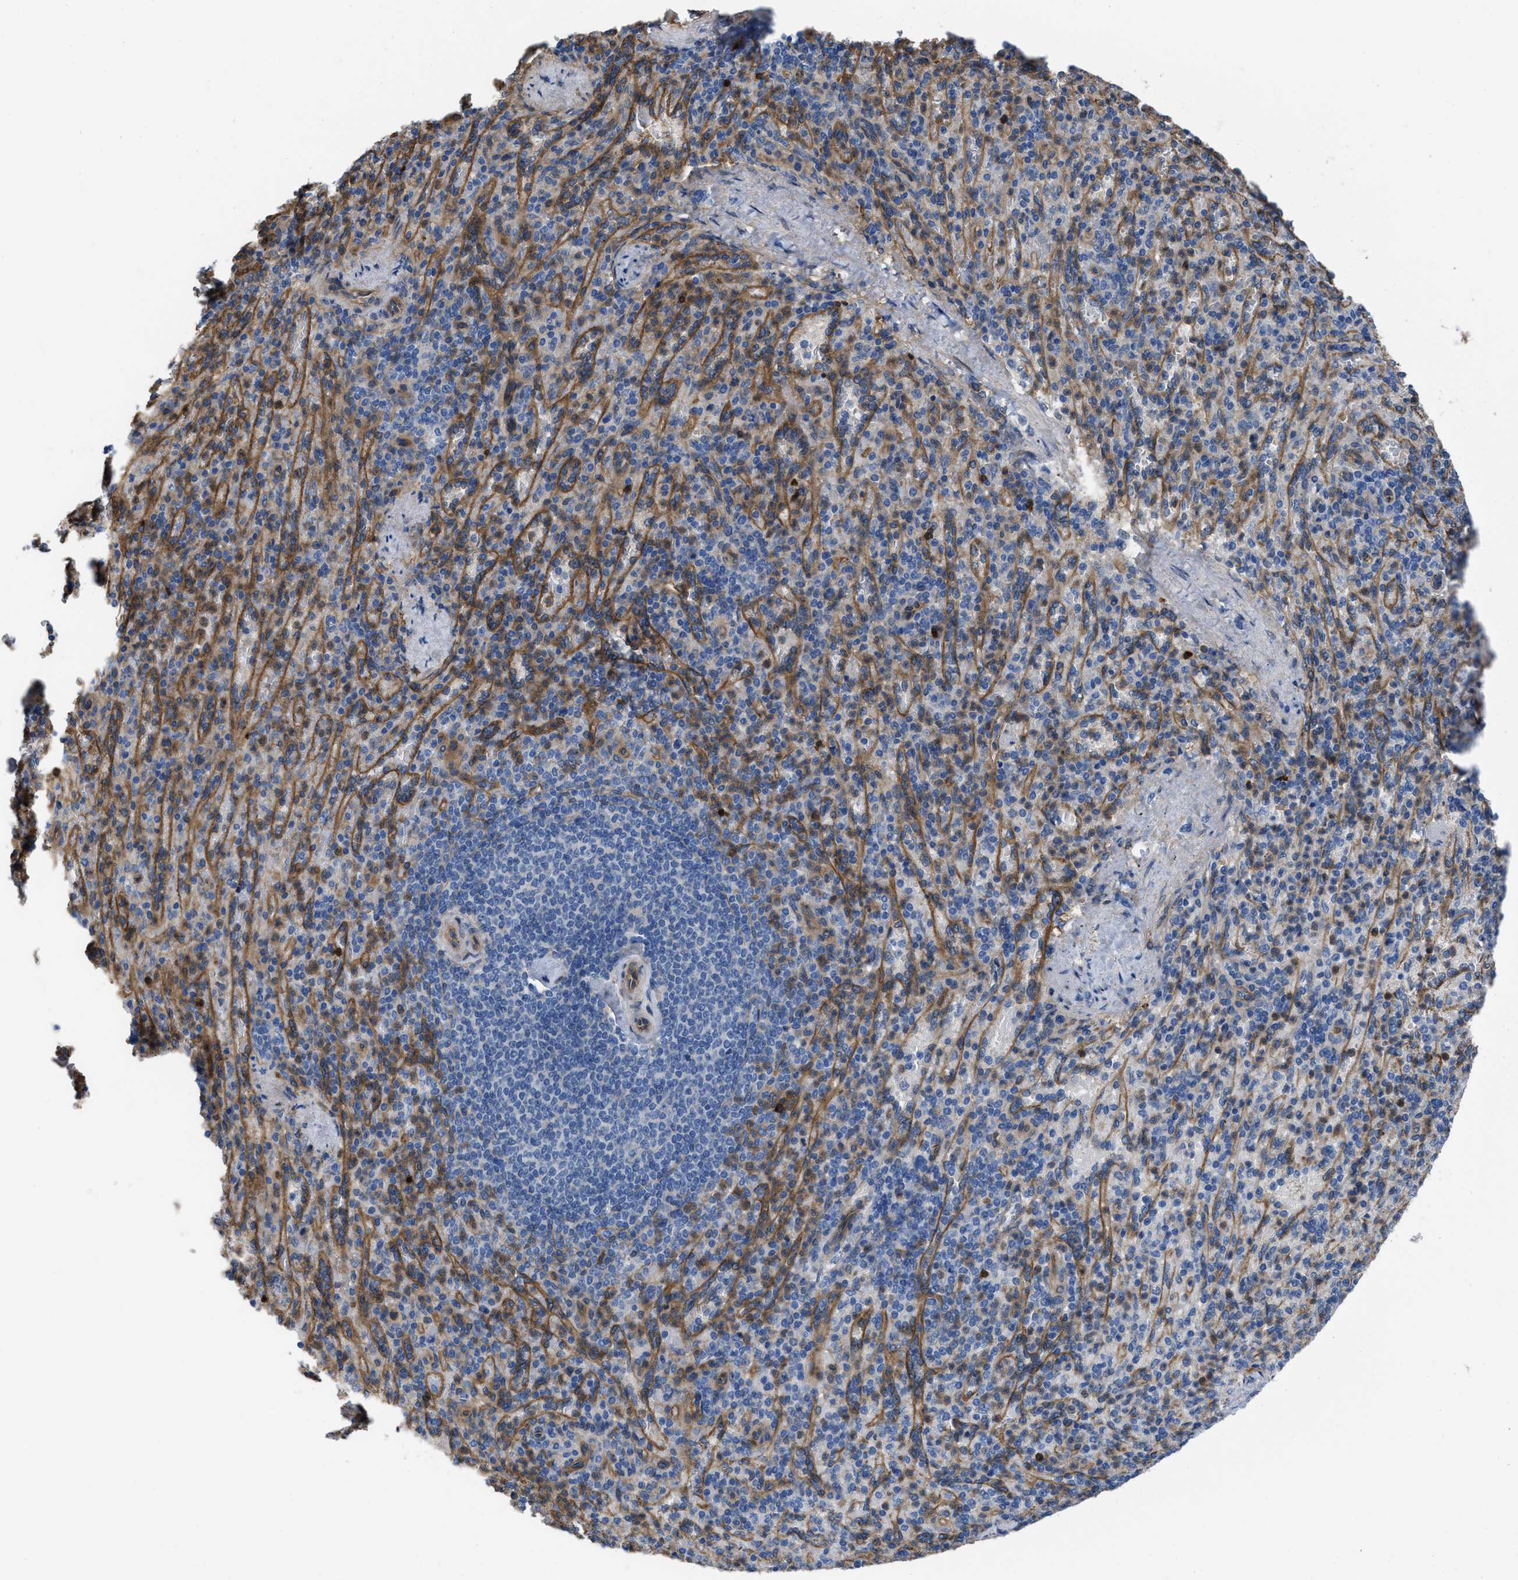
{"staining": {"intensity": "moderate", "quantity": "<25%", "location": "cytoplasmic/membranous"}, "tissue": "spleen", "cell_type": "Cells in red pulp", "image_type": "normal", "snomed": [{"axis": "morphology", "description": "Normal tissue, NOS"}, {"axis": "topography", "description": "Spleen"}], "caption": "Immunohistochemistry (IHC) of benign human spleen shows low levels of moderate cytoplasmic/membranous positivity in approximately <25% of cells in red pulp.", "gene": "TRIOBP", "patient": {"sex": "female", "age": 74}}